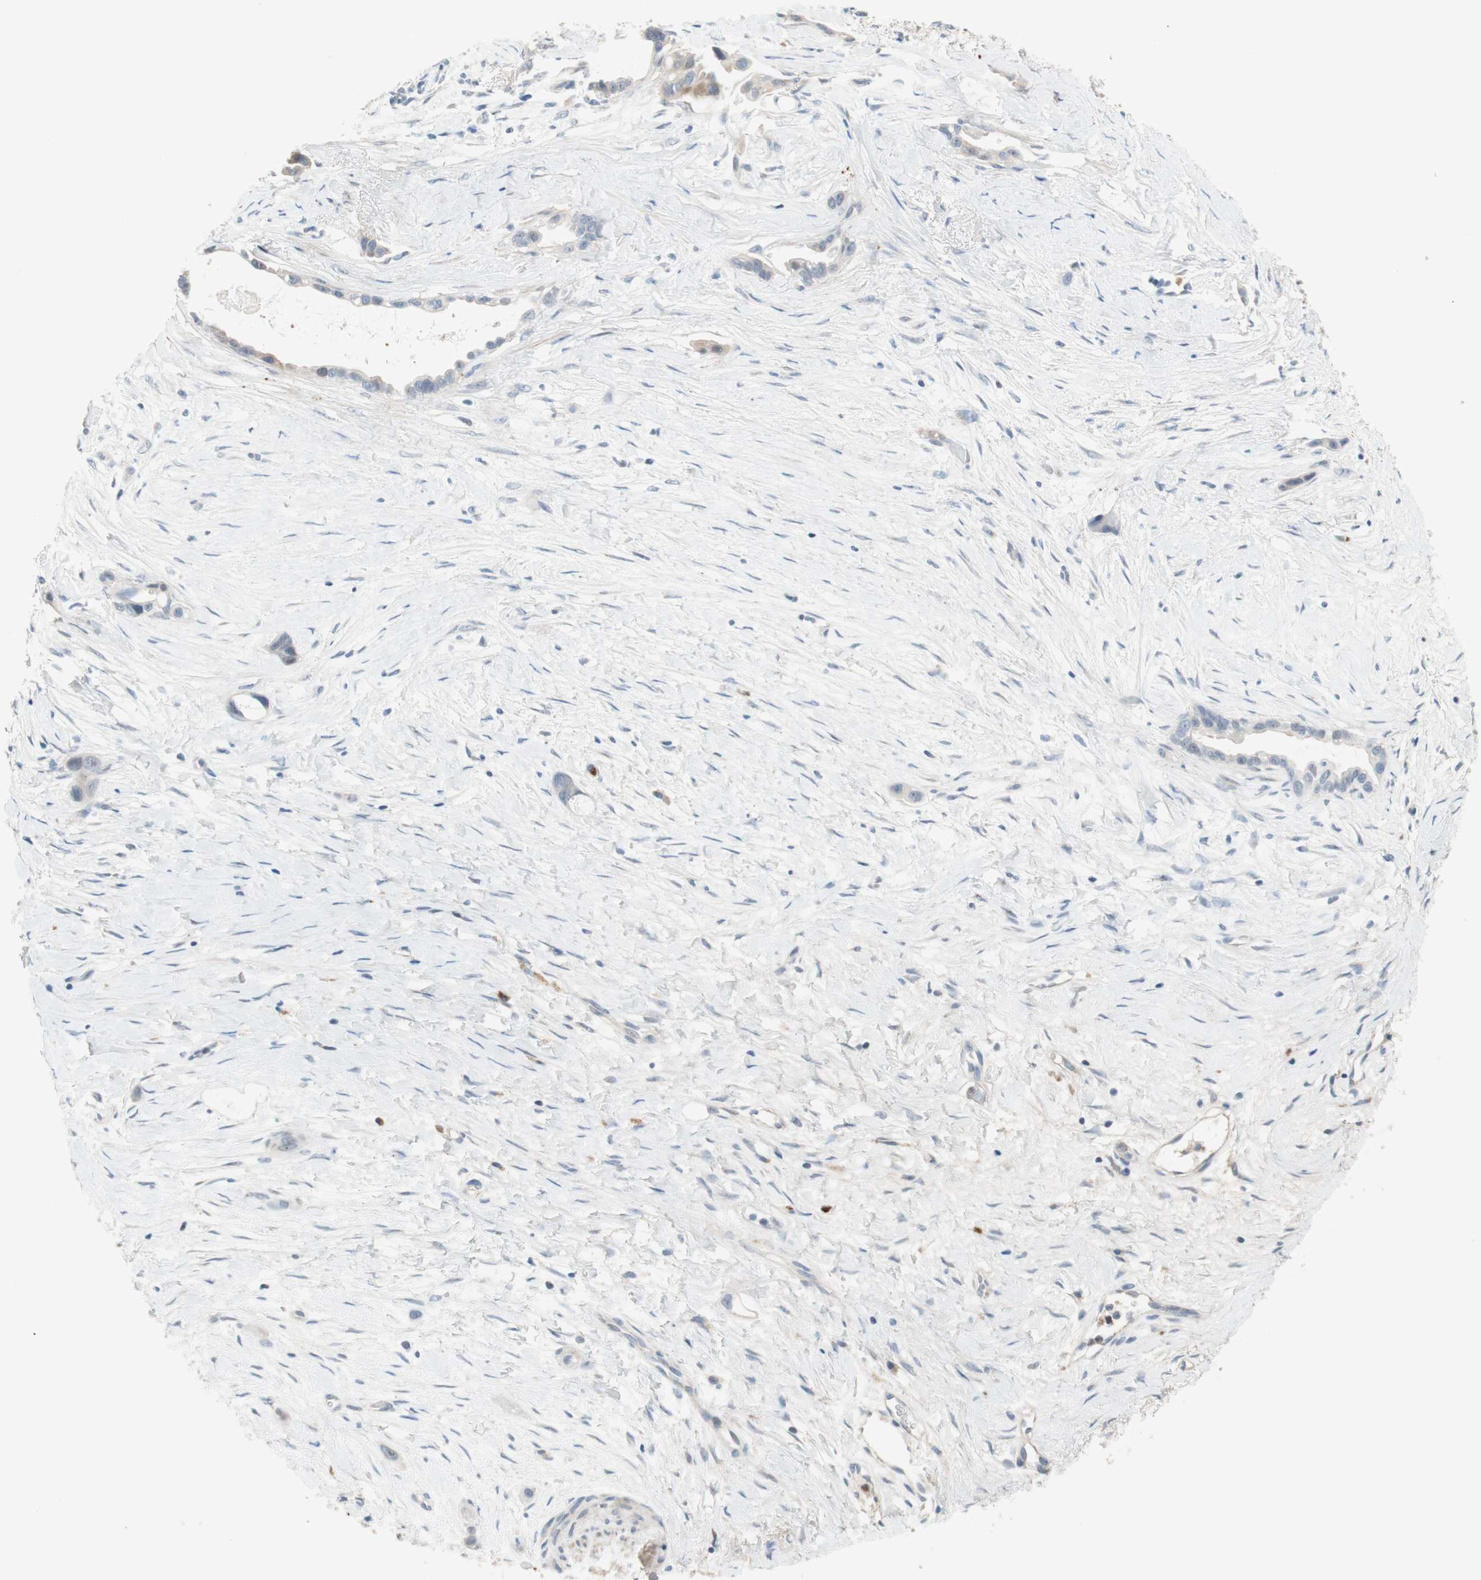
{"staining": {"intensity": "negative", "quantity": "none", "location": "none"}, "tissue": "liver cancer", "cell_type": "Tumor cells", "image_type": "cancer", "snomed": [{"axis": "morphology", "description": "Cholangiocarcinoma"}, {"axis": "topography", "description": "Liver"}], "caption": "This is an IHC micrograph of human liver cancer. There is no expression in tumor cells.", "gene": "PDZK1", "patient": {"sex": "female", "age": 65}}